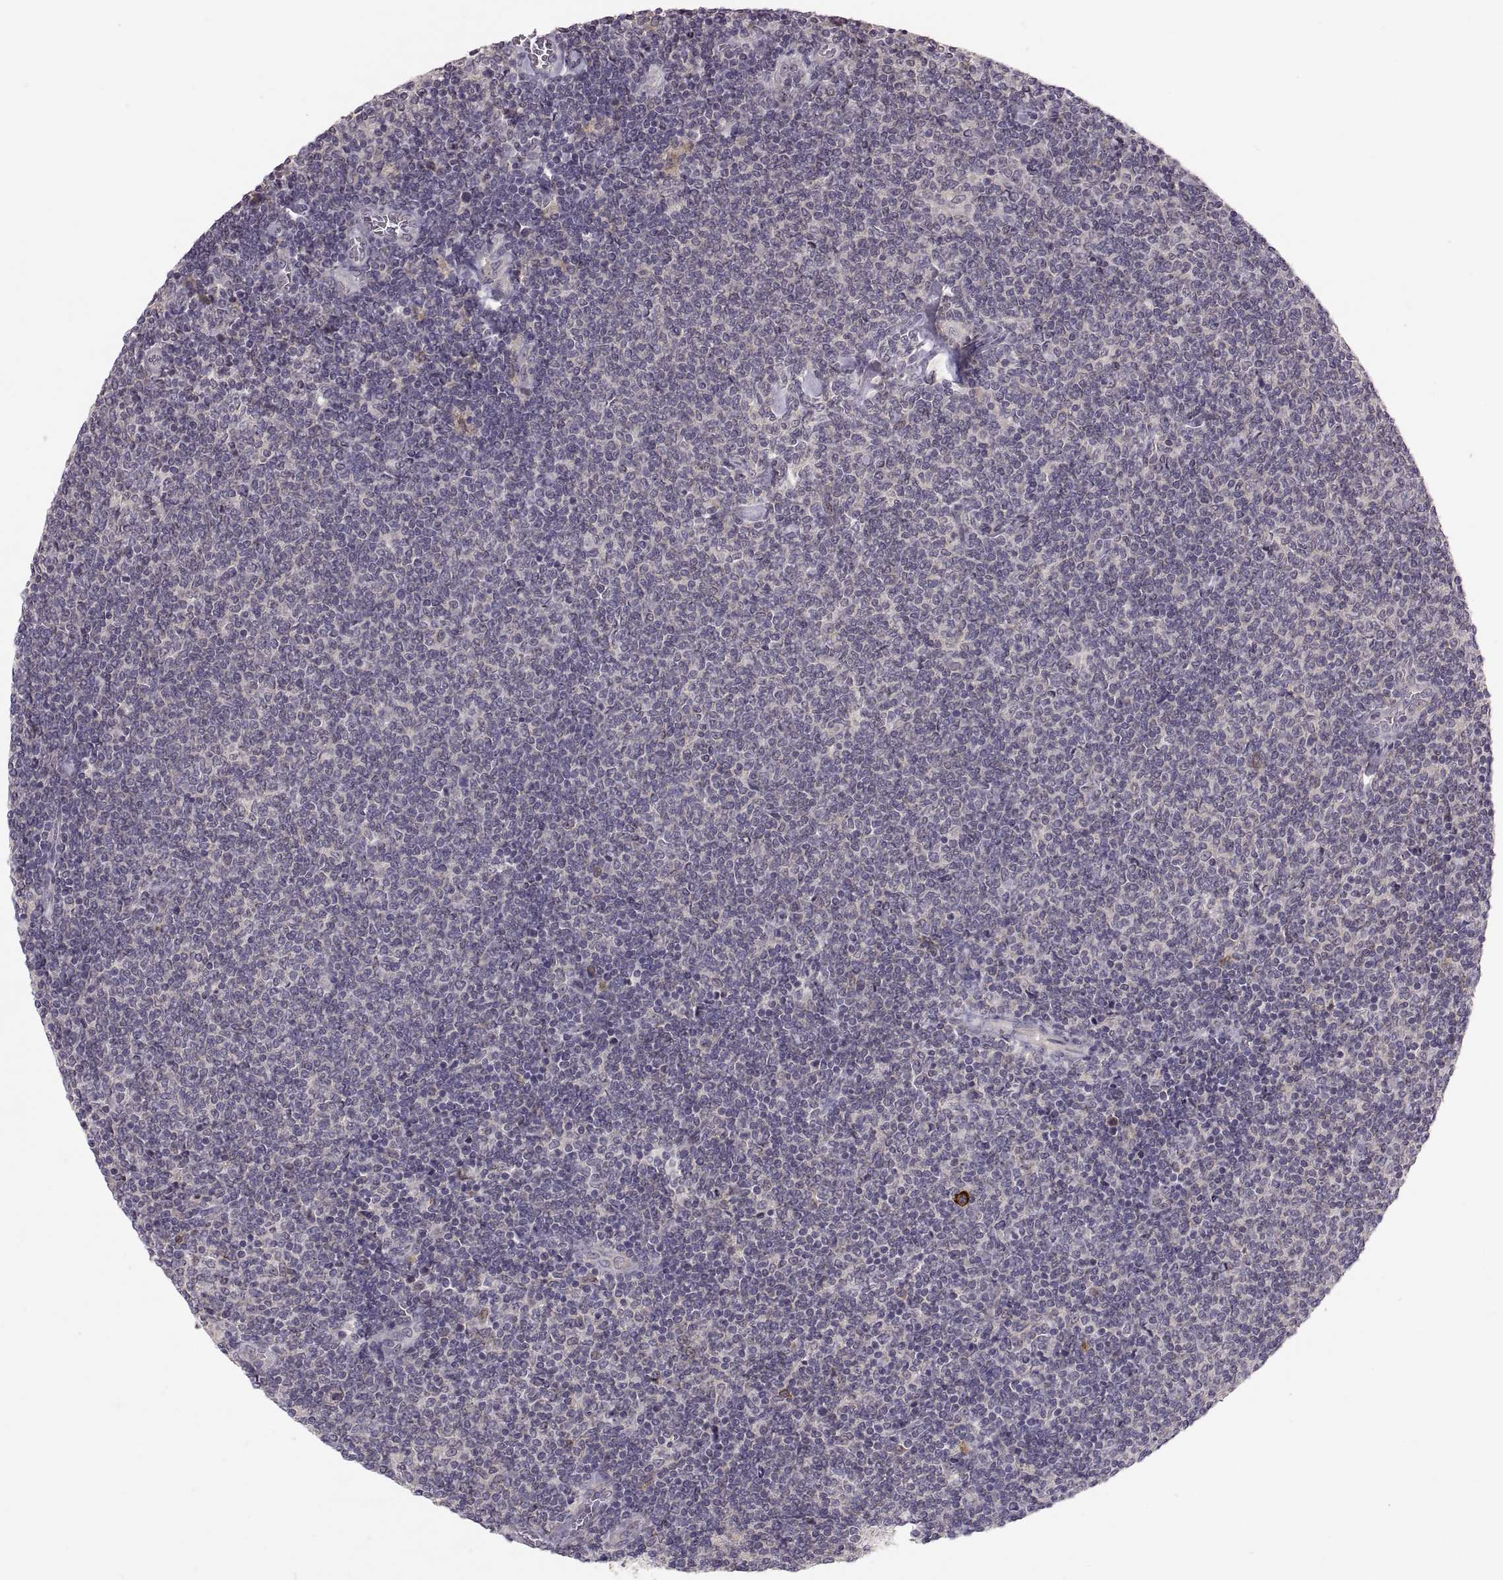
{"staining": {"intensity": "negative", "quantity": "none", "location": "none"}, "tissue": "lymphoma", "cell_type": "Tumor cells", "image_type": "cancer", "snomed": [{"axis": "morphology", "description": "Malignant lymphoma, non-Hodgkin's type, Low grade"}, {"axis": "topography", "description": "Lymph node"}], "caption": "Immunohistochemical staining of human low-grade malignant lymphoma, non-Hodgkin's type exhibits no significant positivity in tumor cells.", "gene": "HMGCR", "patient": {"sex": "male", "age": 52}}